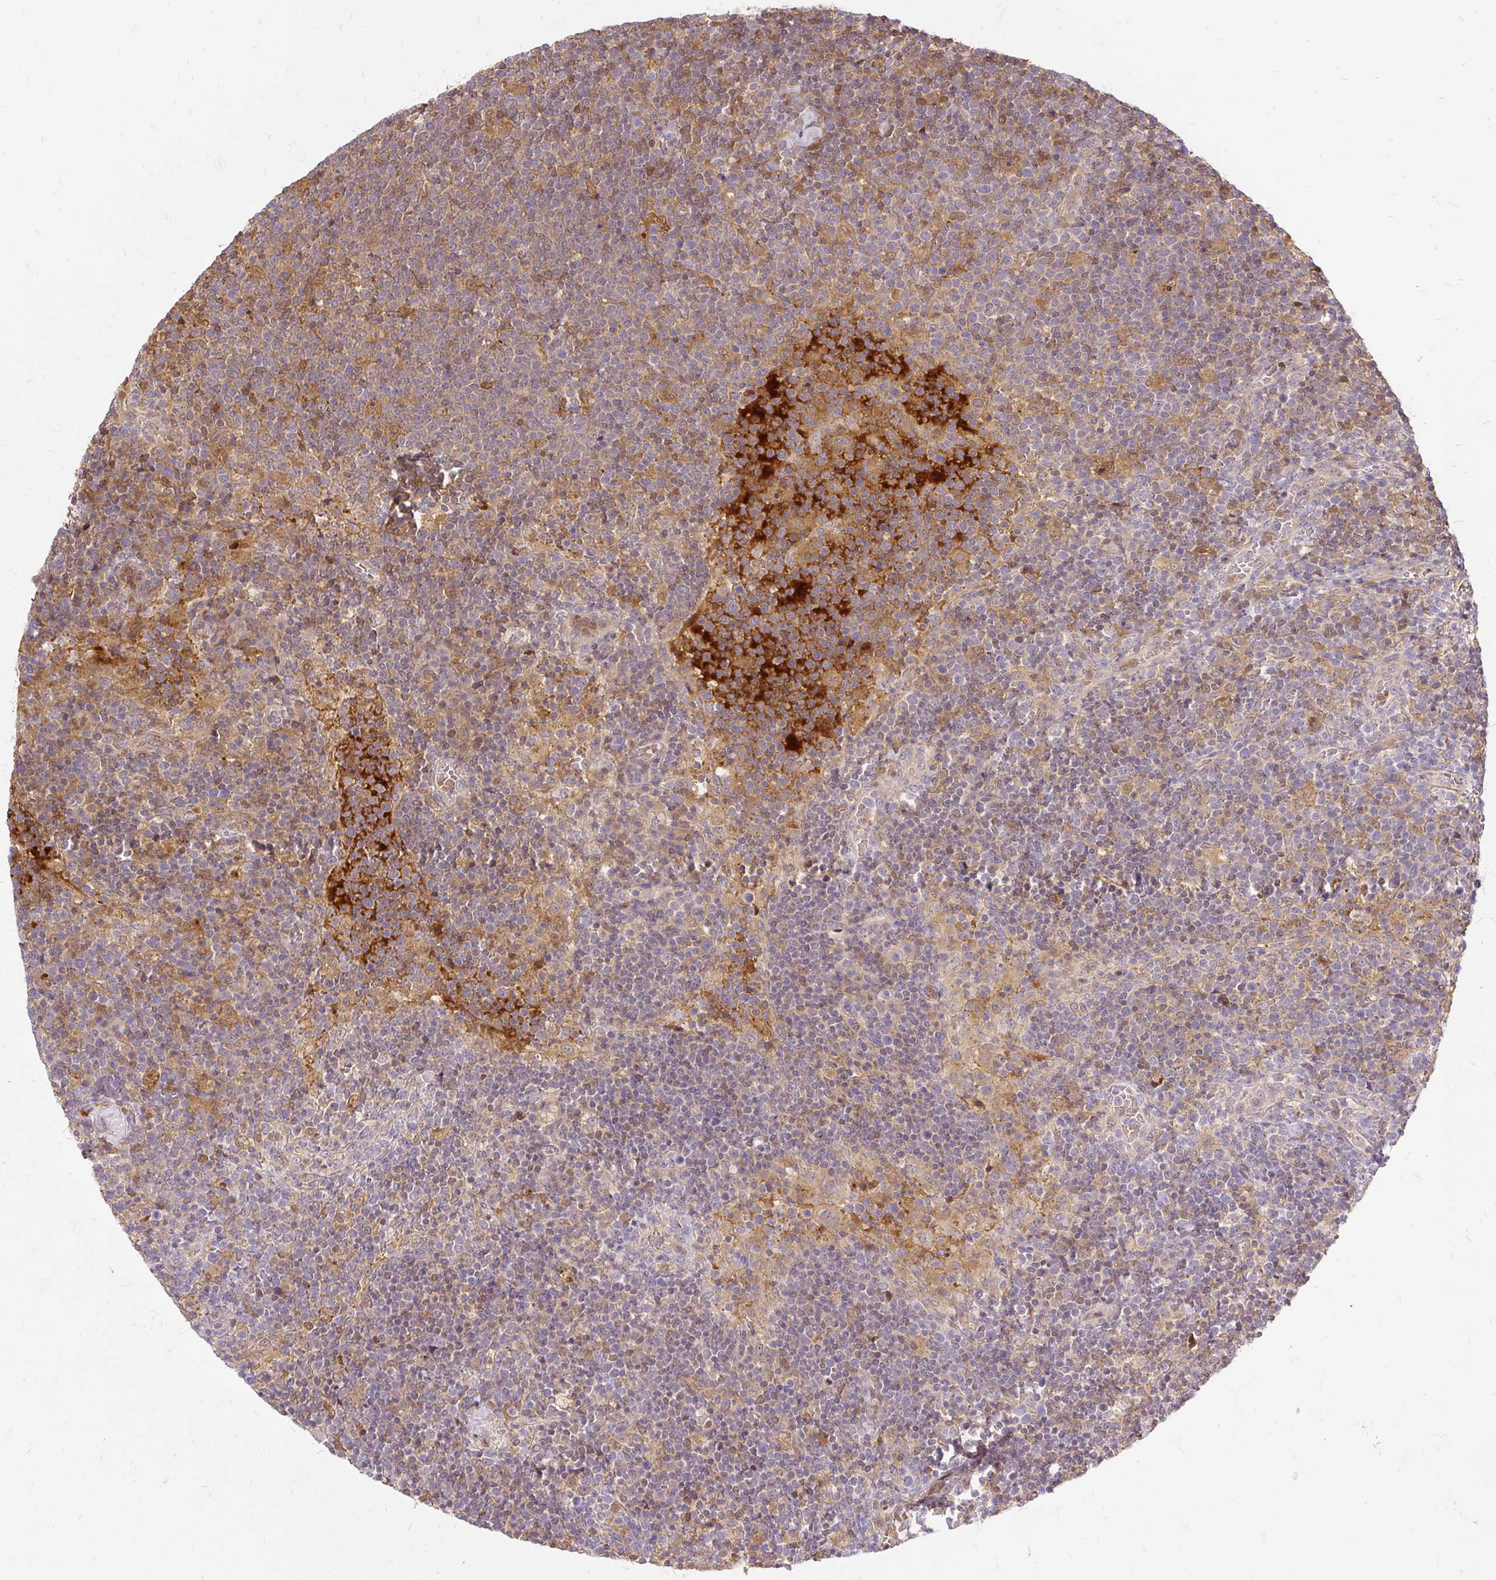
{"staining": {"intensity": "moderate", "quantity": "<25%", "location": "cytoplasmic/membranous"}, "tissue": "lymphoma", "cell_type": "Tumor cells", "image_type": "cancer", "snomed": [{"axis": "morphology", "description": "Malignant lymphoma, non-Hodgkin's type, High grade"}, {"axis": "topography", "description": "Lymph node"}], "caption": "Immunohistochemistry (IHC) micrograph of neoplastic tissue: lymphoma stained using IHC demonstrates low levels of moderate protein expression localized specifically in the cytoplasmic/membranous of tumor cells, appearing as a cytoplasmic/membranous brown color.", "gene": "AP5S1", "patient": {"sex": "male", "age": 61}}